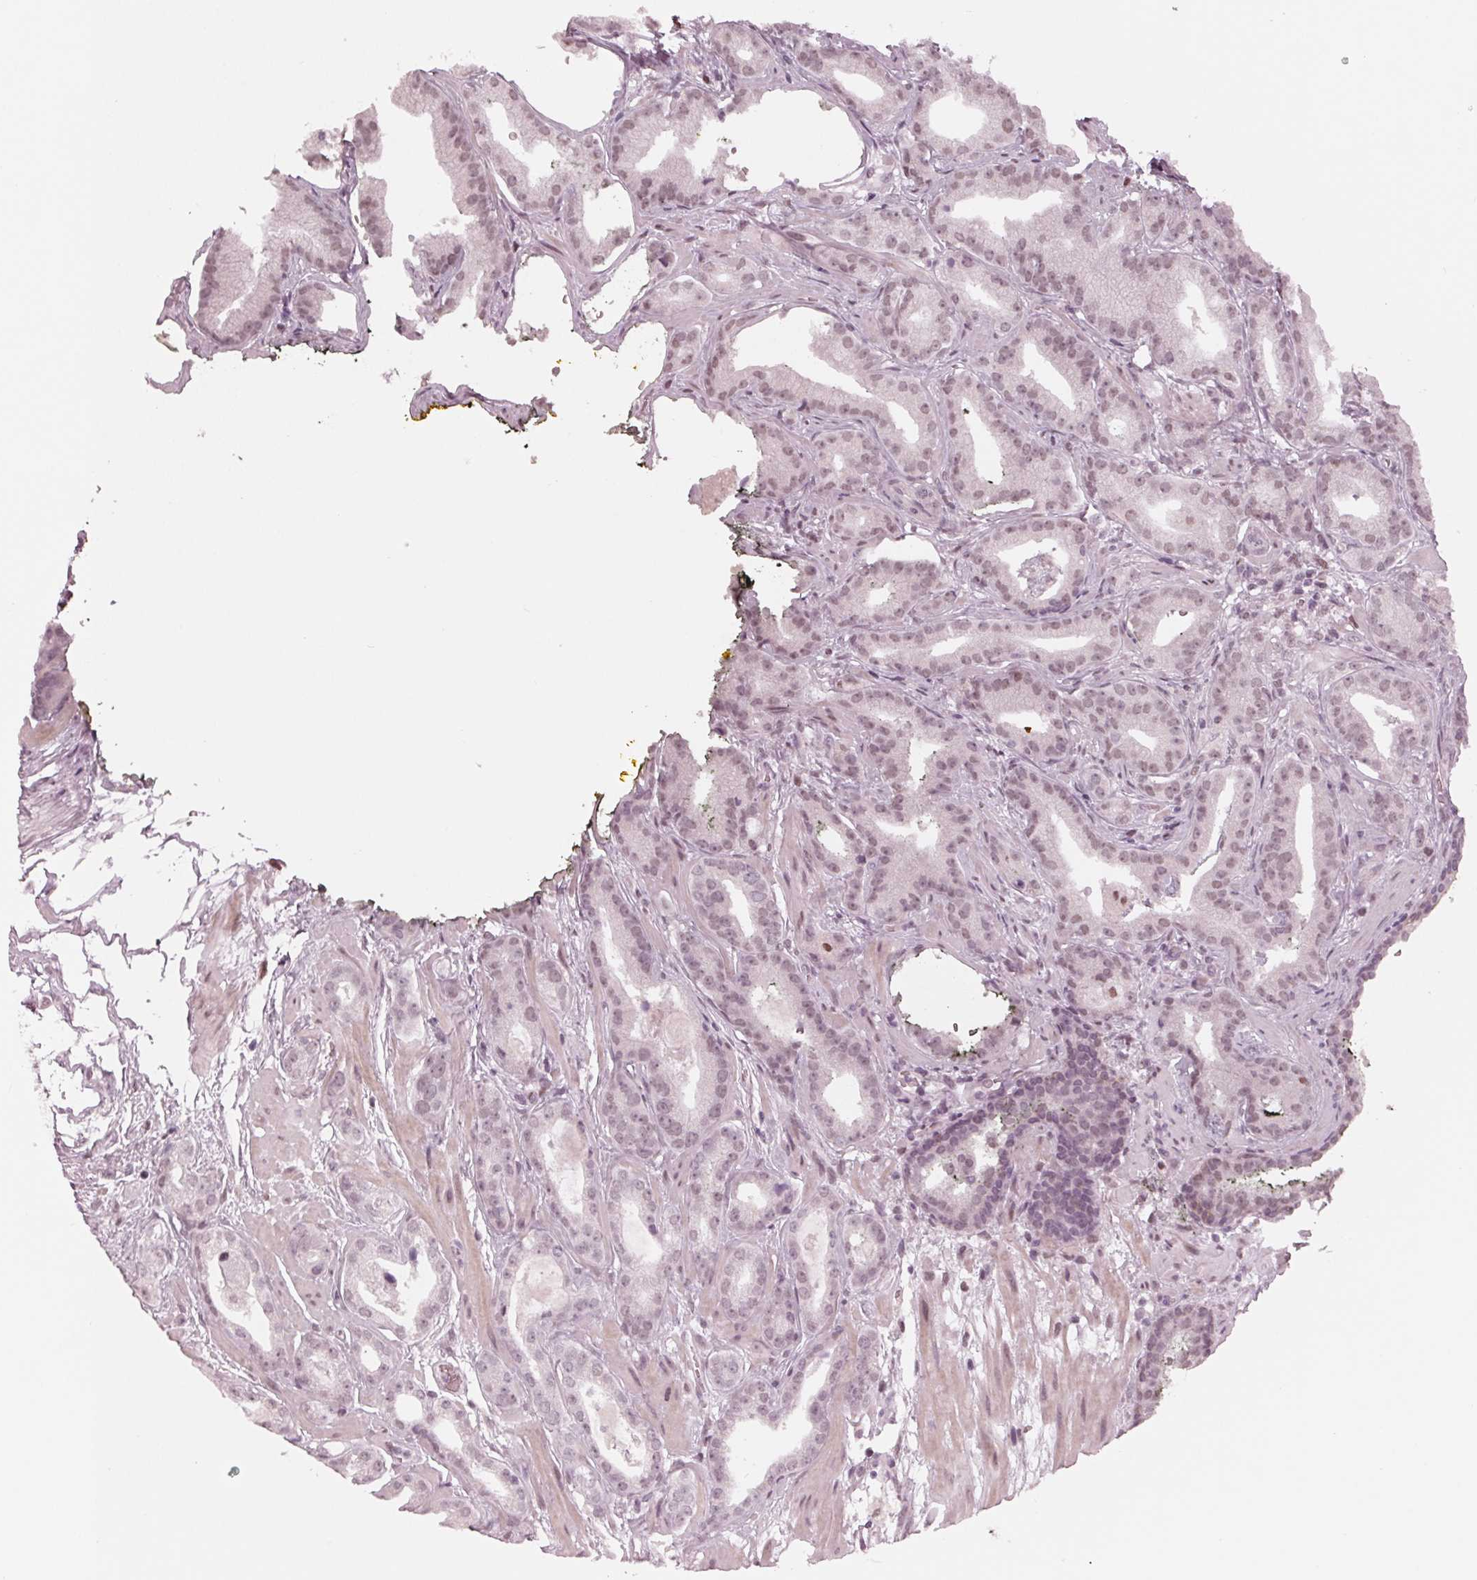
{"staining": {"intensity": "weak", "quantity": ">75%", "location": "nuclear"}, "tissue": "prostate cancer", "cell_type": "Tumor cells", "image_type": "cancer", "snomed": [{"axis": "morphology", "description": "Adenocarcinoma, Low grade"}, {"axis": "topography", "description": "Prostate"}], "caption": "Immunohistochemical staining of prostate cancer (low-grade adenocarcinoma) shows low levels of weak nuclear positivity in approximately >75% of tumor cells.", "gene": "DNMT3L", "patient": {"sex": "male", "age": 62}}